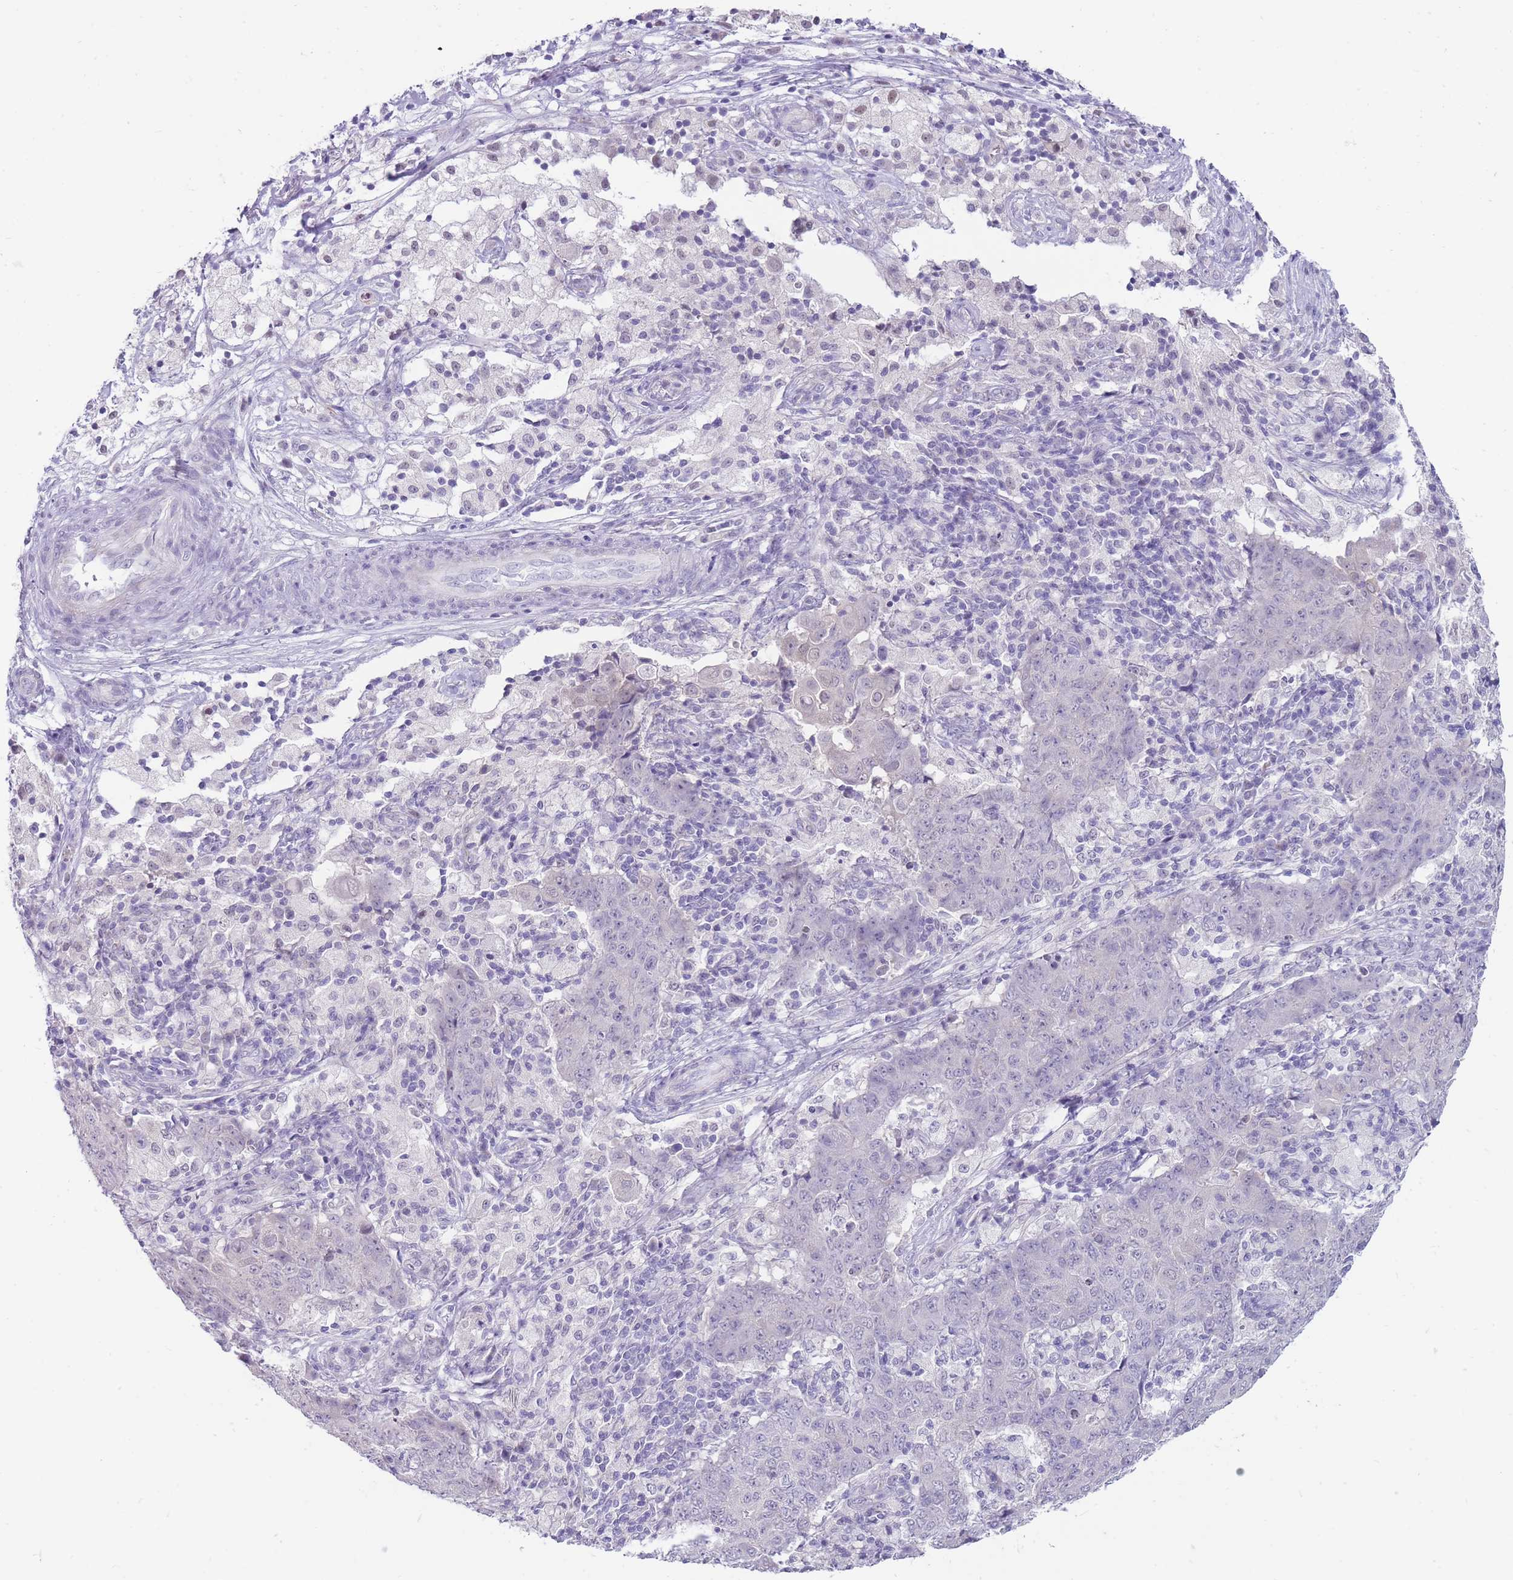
{"staining": {"intensity": "negative", "quantity": "none", "location": "none"}, "tissue": "ovarian cancer", "cell_type": "Tumor cells", "image_type": "cancer", "snomed": [{"axis": "morphology", "description": "Carcinoma, endometroid"}, {"axis": "topography", "description": "Ovary"}], "caption": "A photomicrograph of human endometroid carcinoma (ovarian) is negative for staining in tumor cells. (Brightfield microscopy of DAB (3,3'-diaminobenzidine) immunohistochemistry at high magnification).", "gene": "ERICH4", "patient": {"sex": "female", "age": 42}}